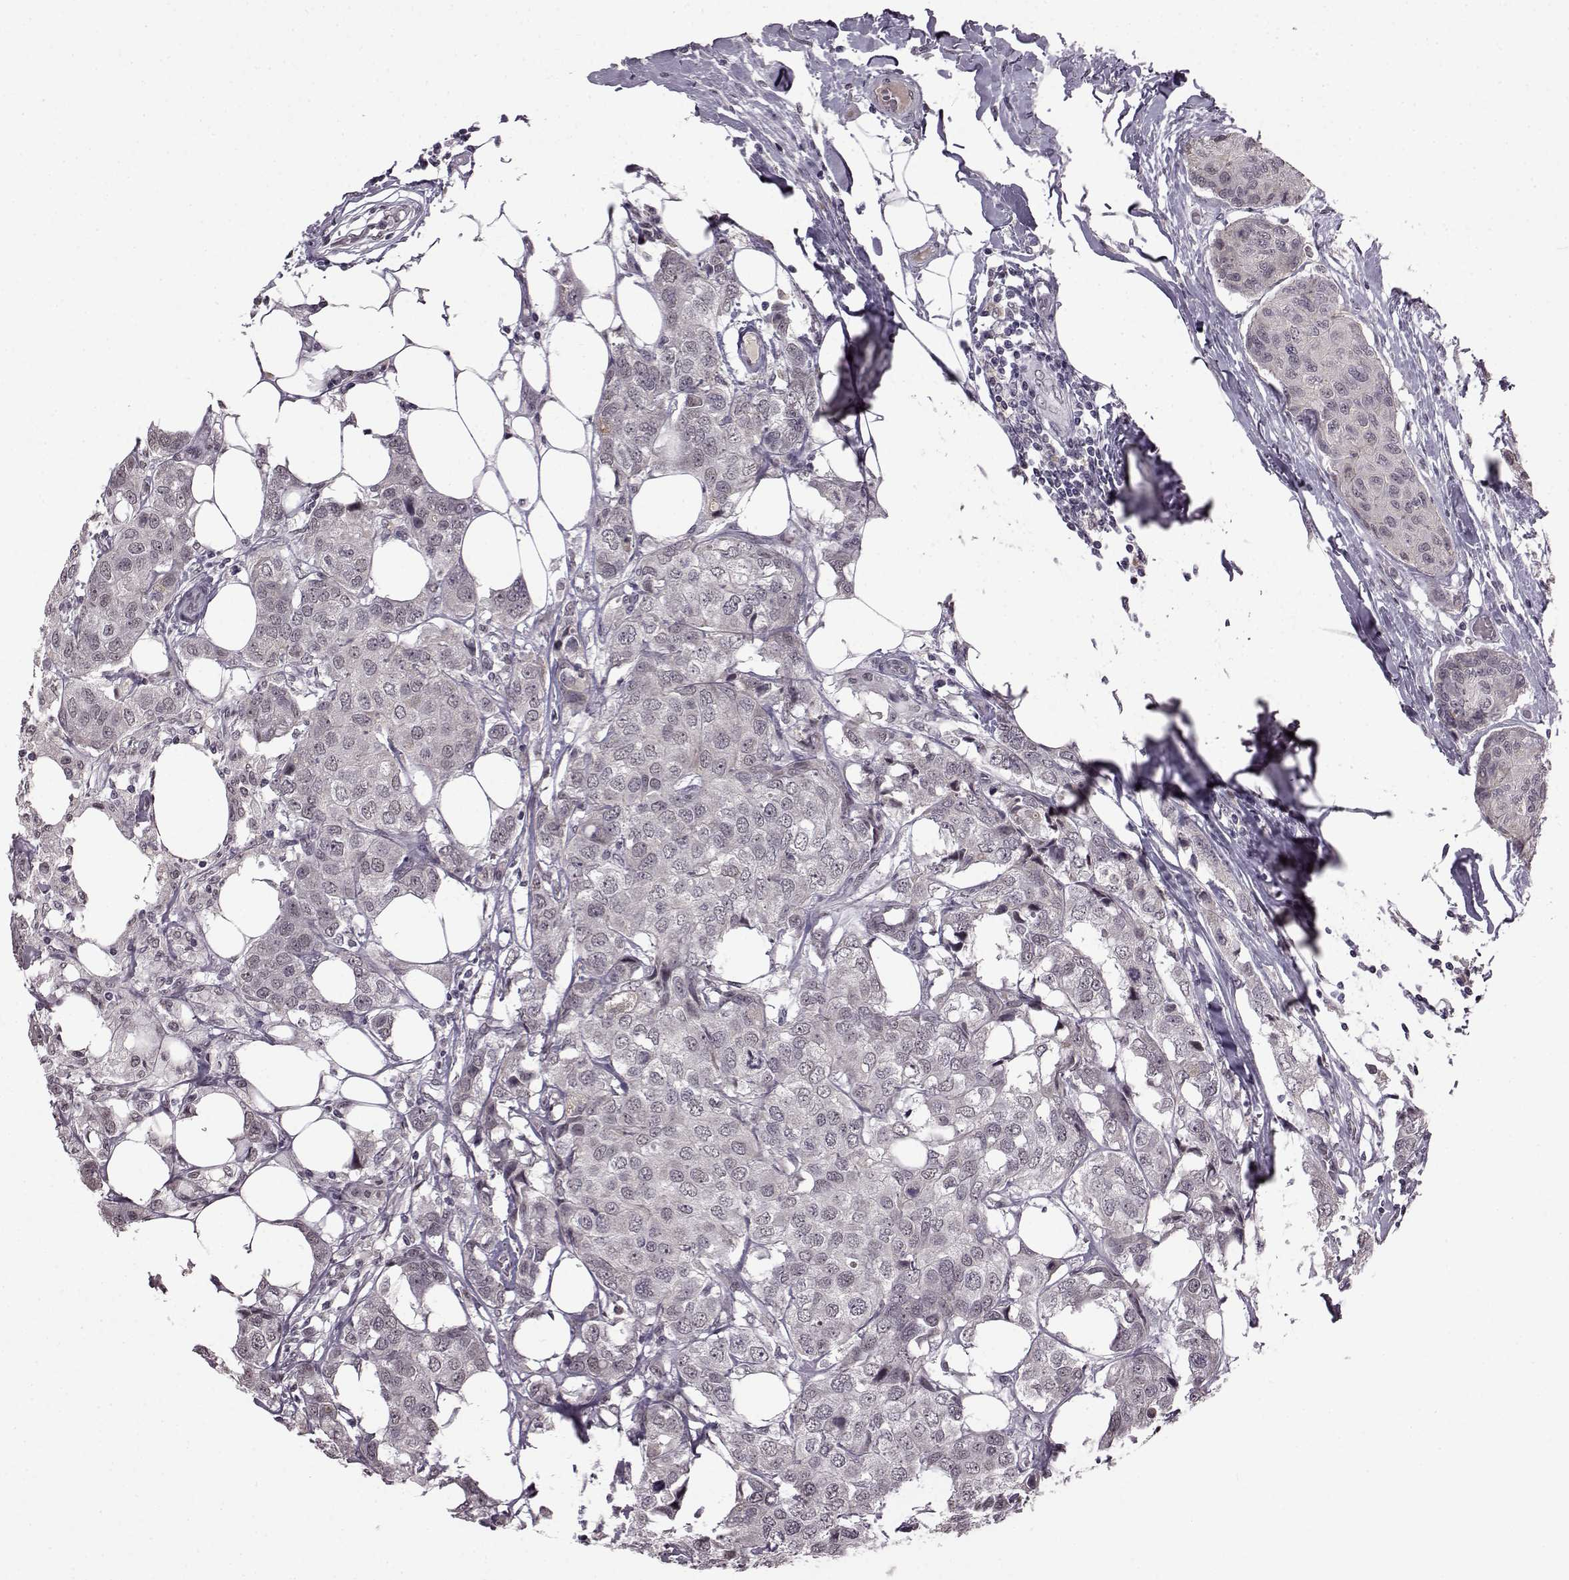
{"staining": {"intensity": "negative", "quantity": "none", "location": "none"}, "tissue": "breast cancer", "cell_type": "Tumor cells", "image_type": "cancer", "snomed": [{"axis": "morphology", "description": "Duct carcinoma"}, {"axis": "topography", "description": "Breast"}], "caption": "DAB immunohistochemical staining of human breast cancer demonstrates no significant staining in tumor cells.", "gene": "SLC28A2", "patient": {"sex": "female", "age": 80}}